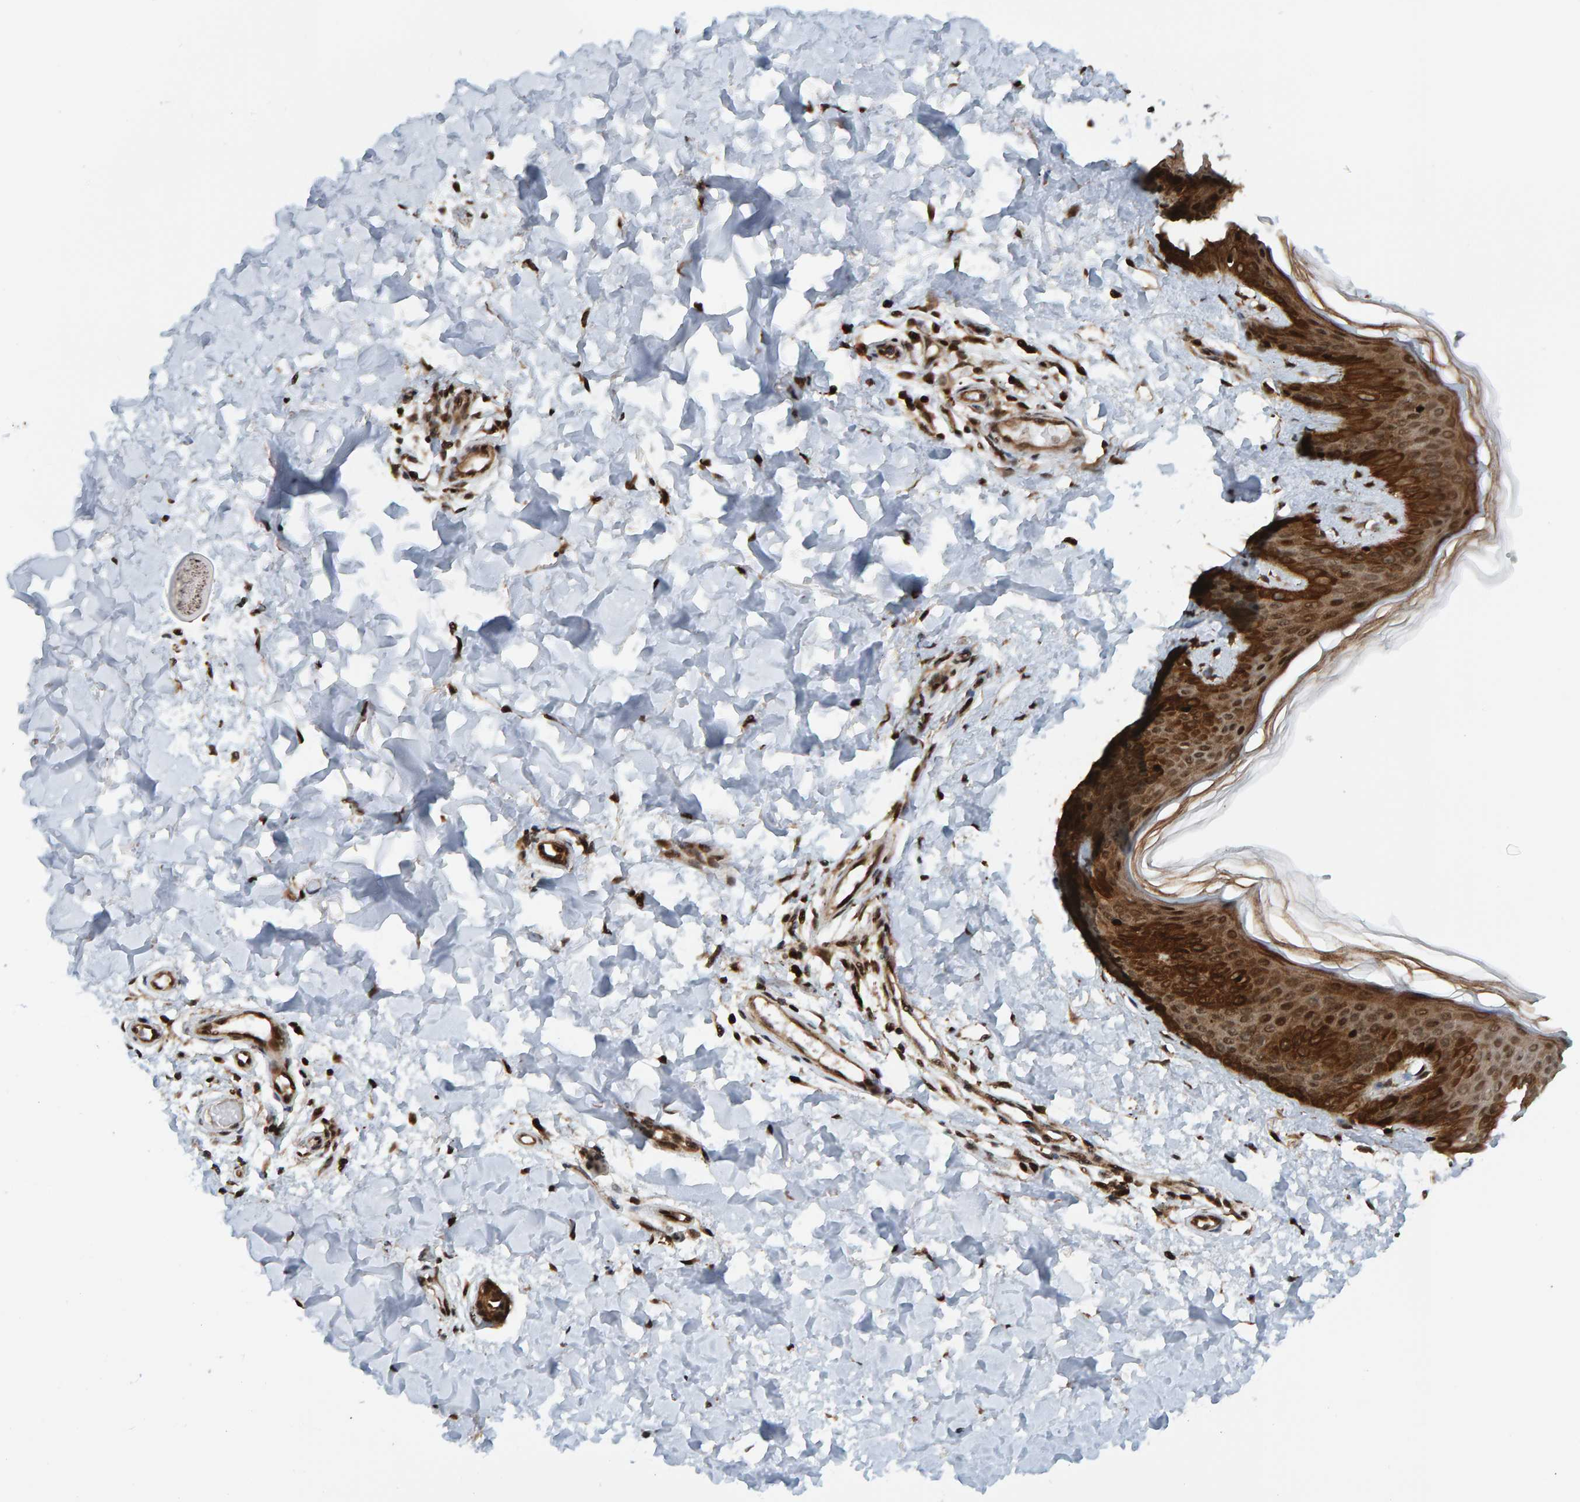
{"staining": {"intensity": "strong", "quantity": ">75%", "location": "cytoplasmic/membranous,nuclear"}, "tissue": "skin", "cell_type": "Fibroblasts", "image_type": "normal", "snomed": [{"axis": "morphology", "description": "Normal tissue, NOS"}, {"axis": "morphology", "description": "Neoplasm, benign, NOS"}, {"axis": "topography", "description": "Skin"}, {"axis": "topography", "description": "Soft tissue"}], "caption": "This histopathology image exhibits immunohistochemistry (IHC) staining of unremarkable skin, with high strong cytoplasmic/membranous,nuclear expression in approximately >75% of fibroblasts.", "gene": "ZNF366", "patient": {"sex": "male", "age": 26}}